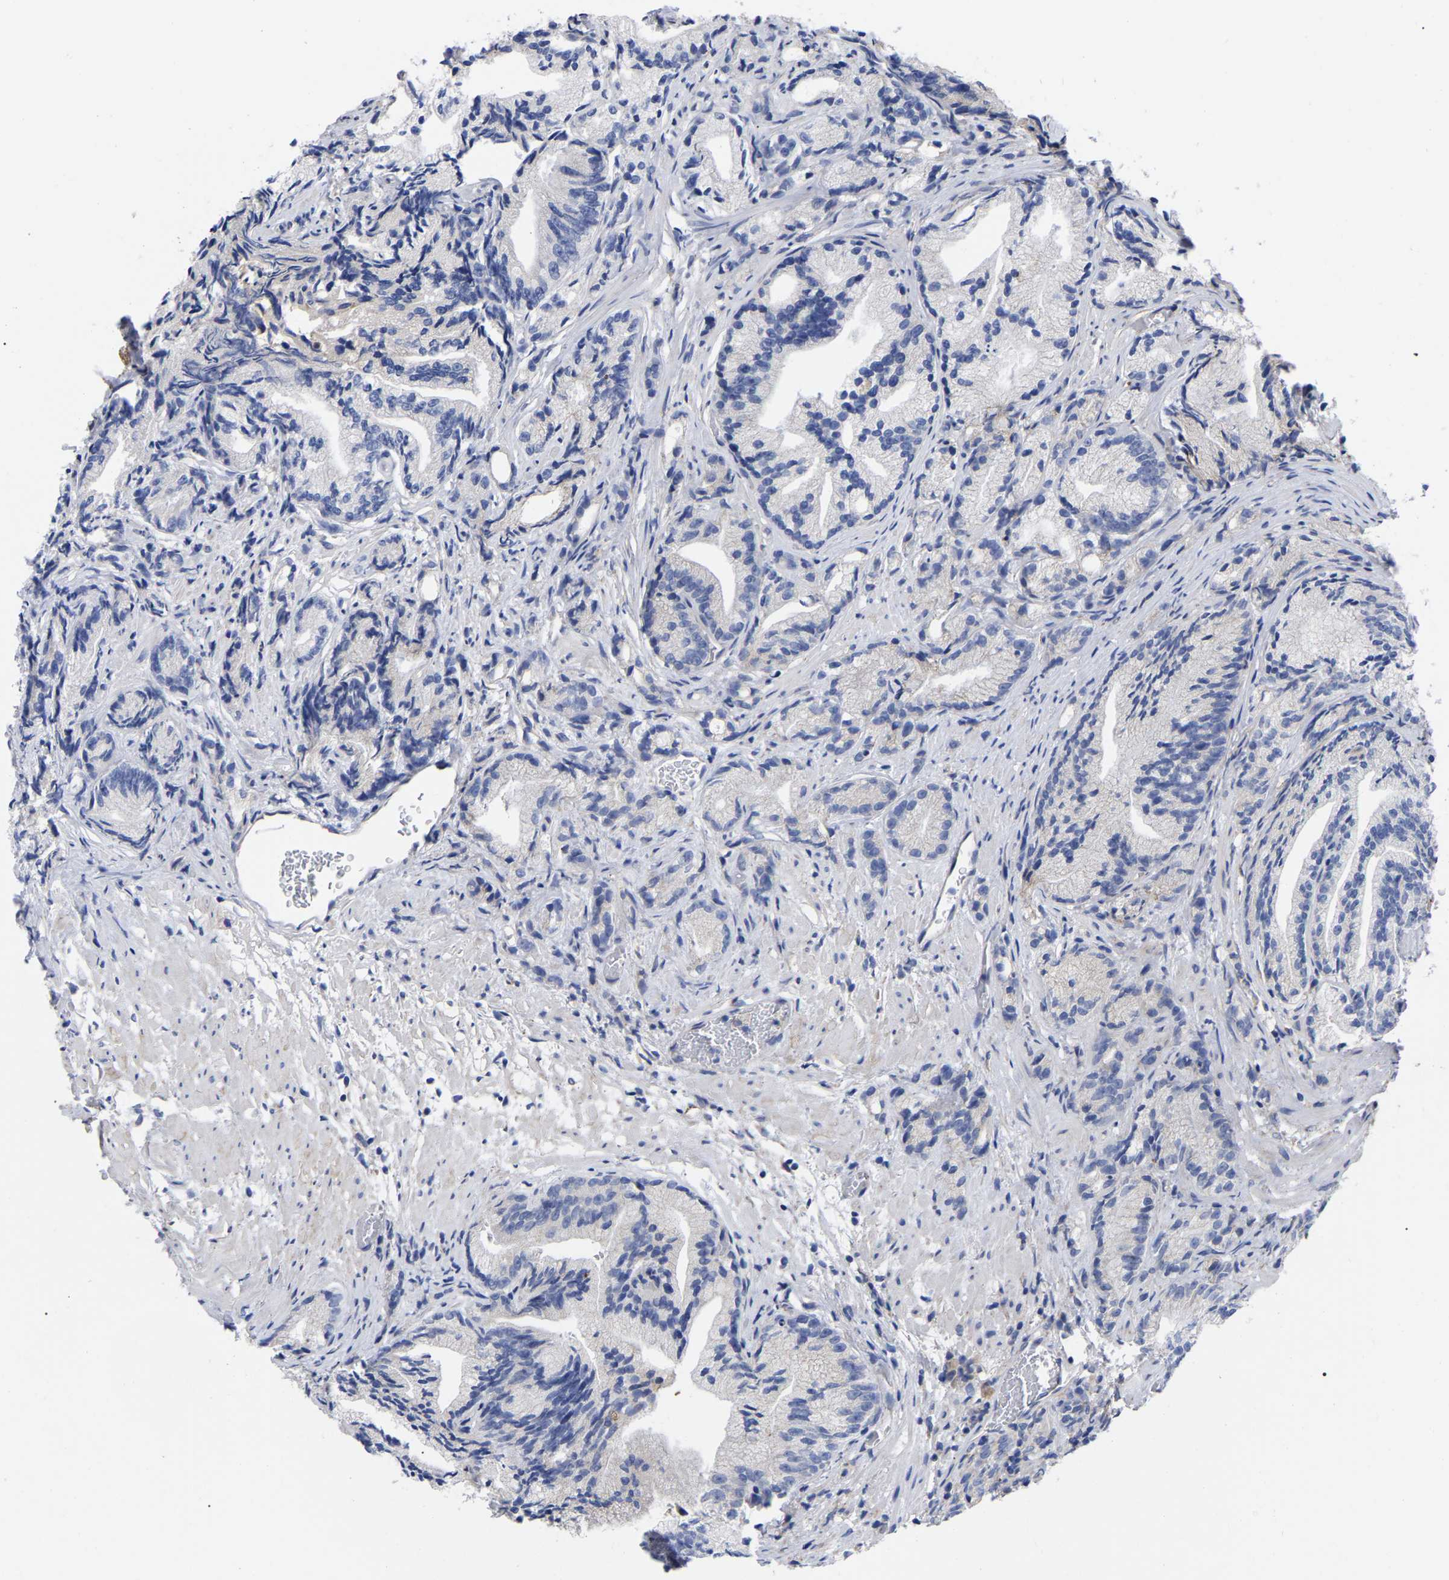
{"staining": {"intensity": "negative", "quantity": "none", "location": "none"}, "tissue": "prostate cancer", "cell_type": "Tumor cells", "image_type": "cancer", "snomed": [{"axis": "morphology", "description": "Adenocarcinoma, Low grade"}, {"axis": "topography", "description": "Prostate"}], "caption": "Histopathology image shows no significant protein staining in tumor cells of prostate cancer (low-grade adenocarcinoma).", "gene": "CFAP298", "patient": {"sex": "male", "age": 89}}